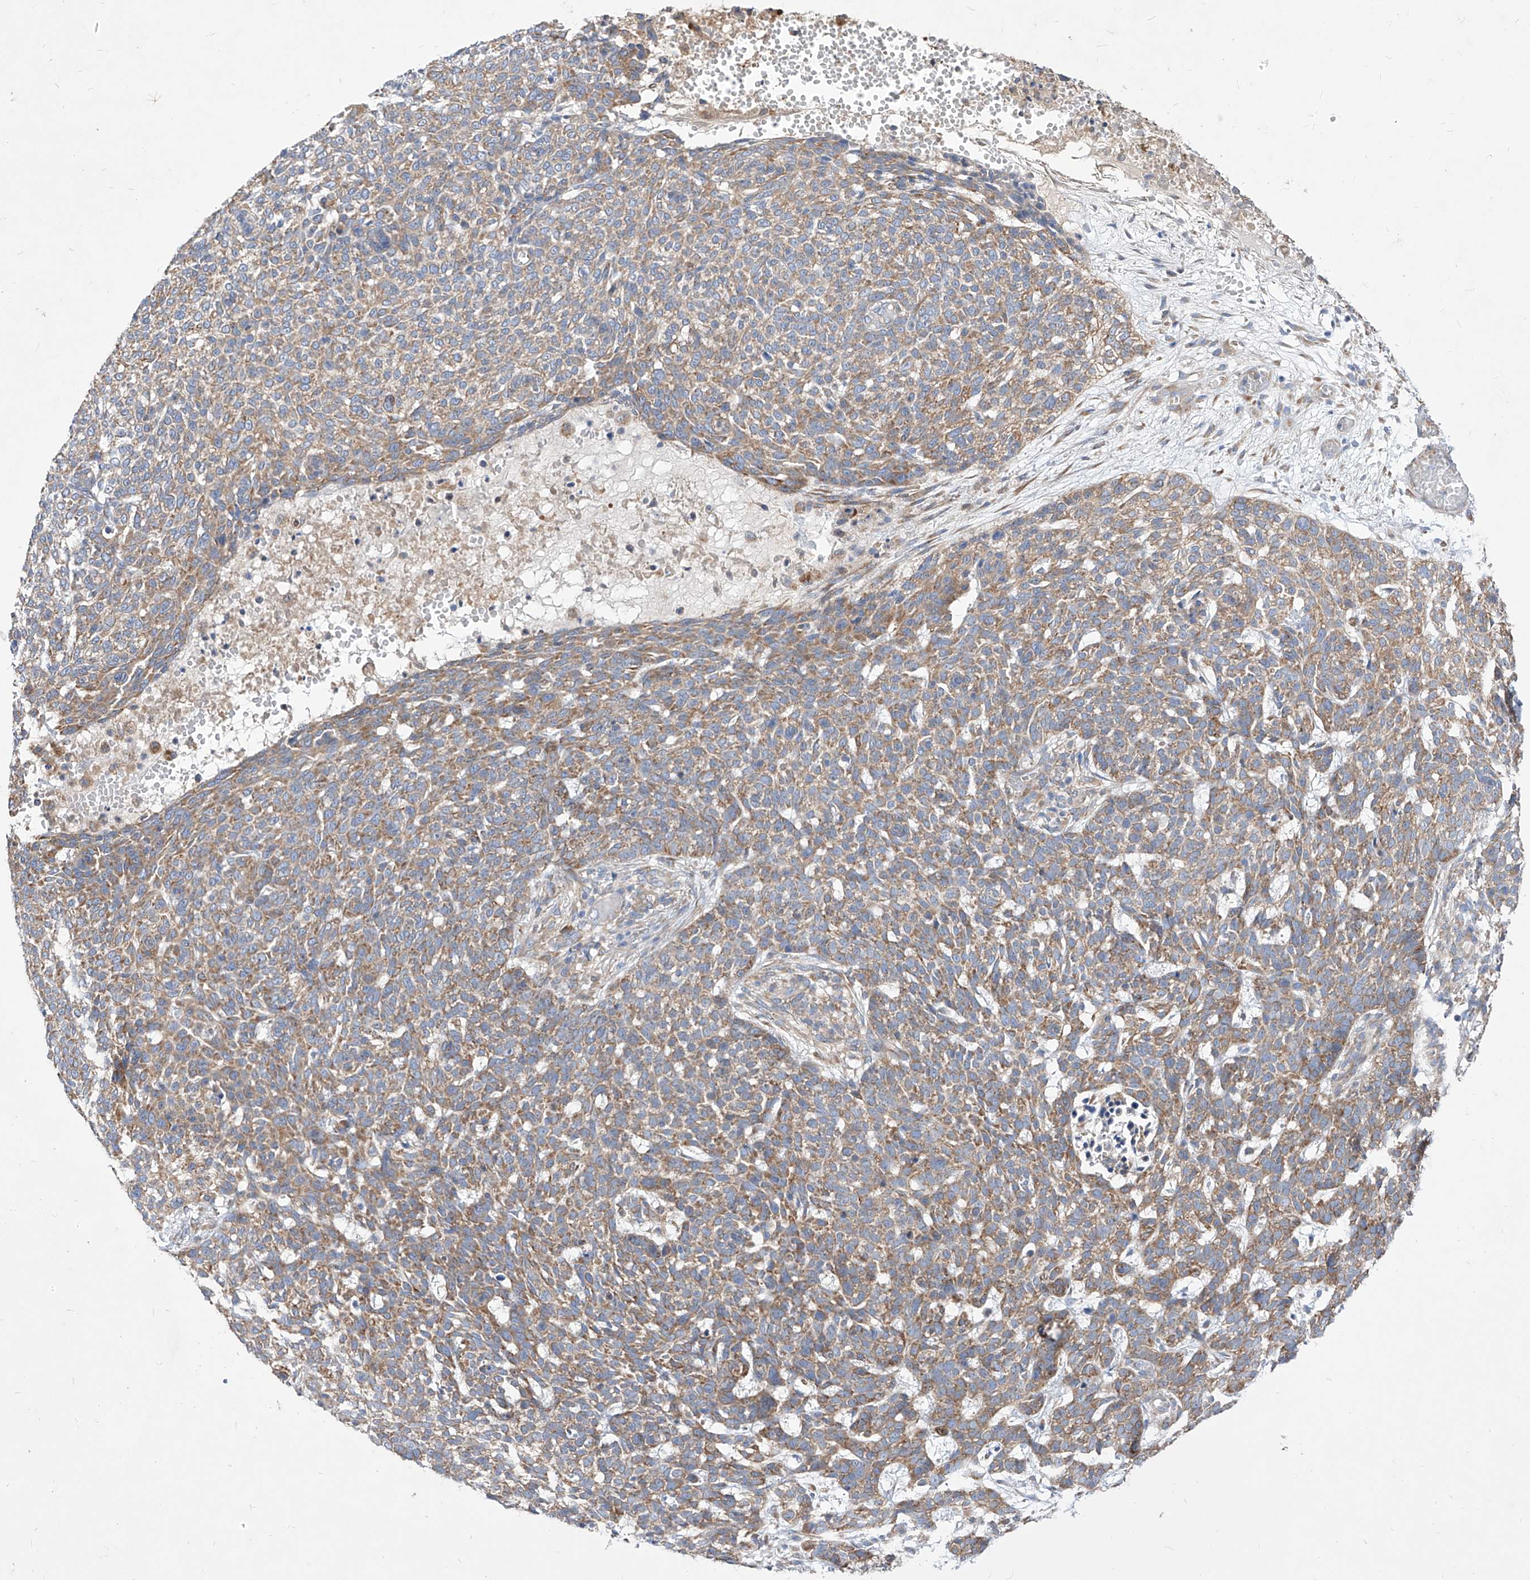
{"staining": {"intensity": "moderate", "quantity": ">75%", "location": "cytoplasmic/membranous"}, "tissue": "skin cancer", "cell_type": "Tumor cells", "image_type": "cancer", "snomed": [{"axis": "morphology", "description": "Basal cell carcinoma"}, {"axis": "topography", "description": "Skin"}], "caption": "Immunohistochemical staining of basal cell carcinoma (skin) demonstrates medium levels of moderate cytoplasmic/membranous expression in about >75% of tumor cells.", "gene": "UFL1", "patient": {"sex": "male", "age": 85}}